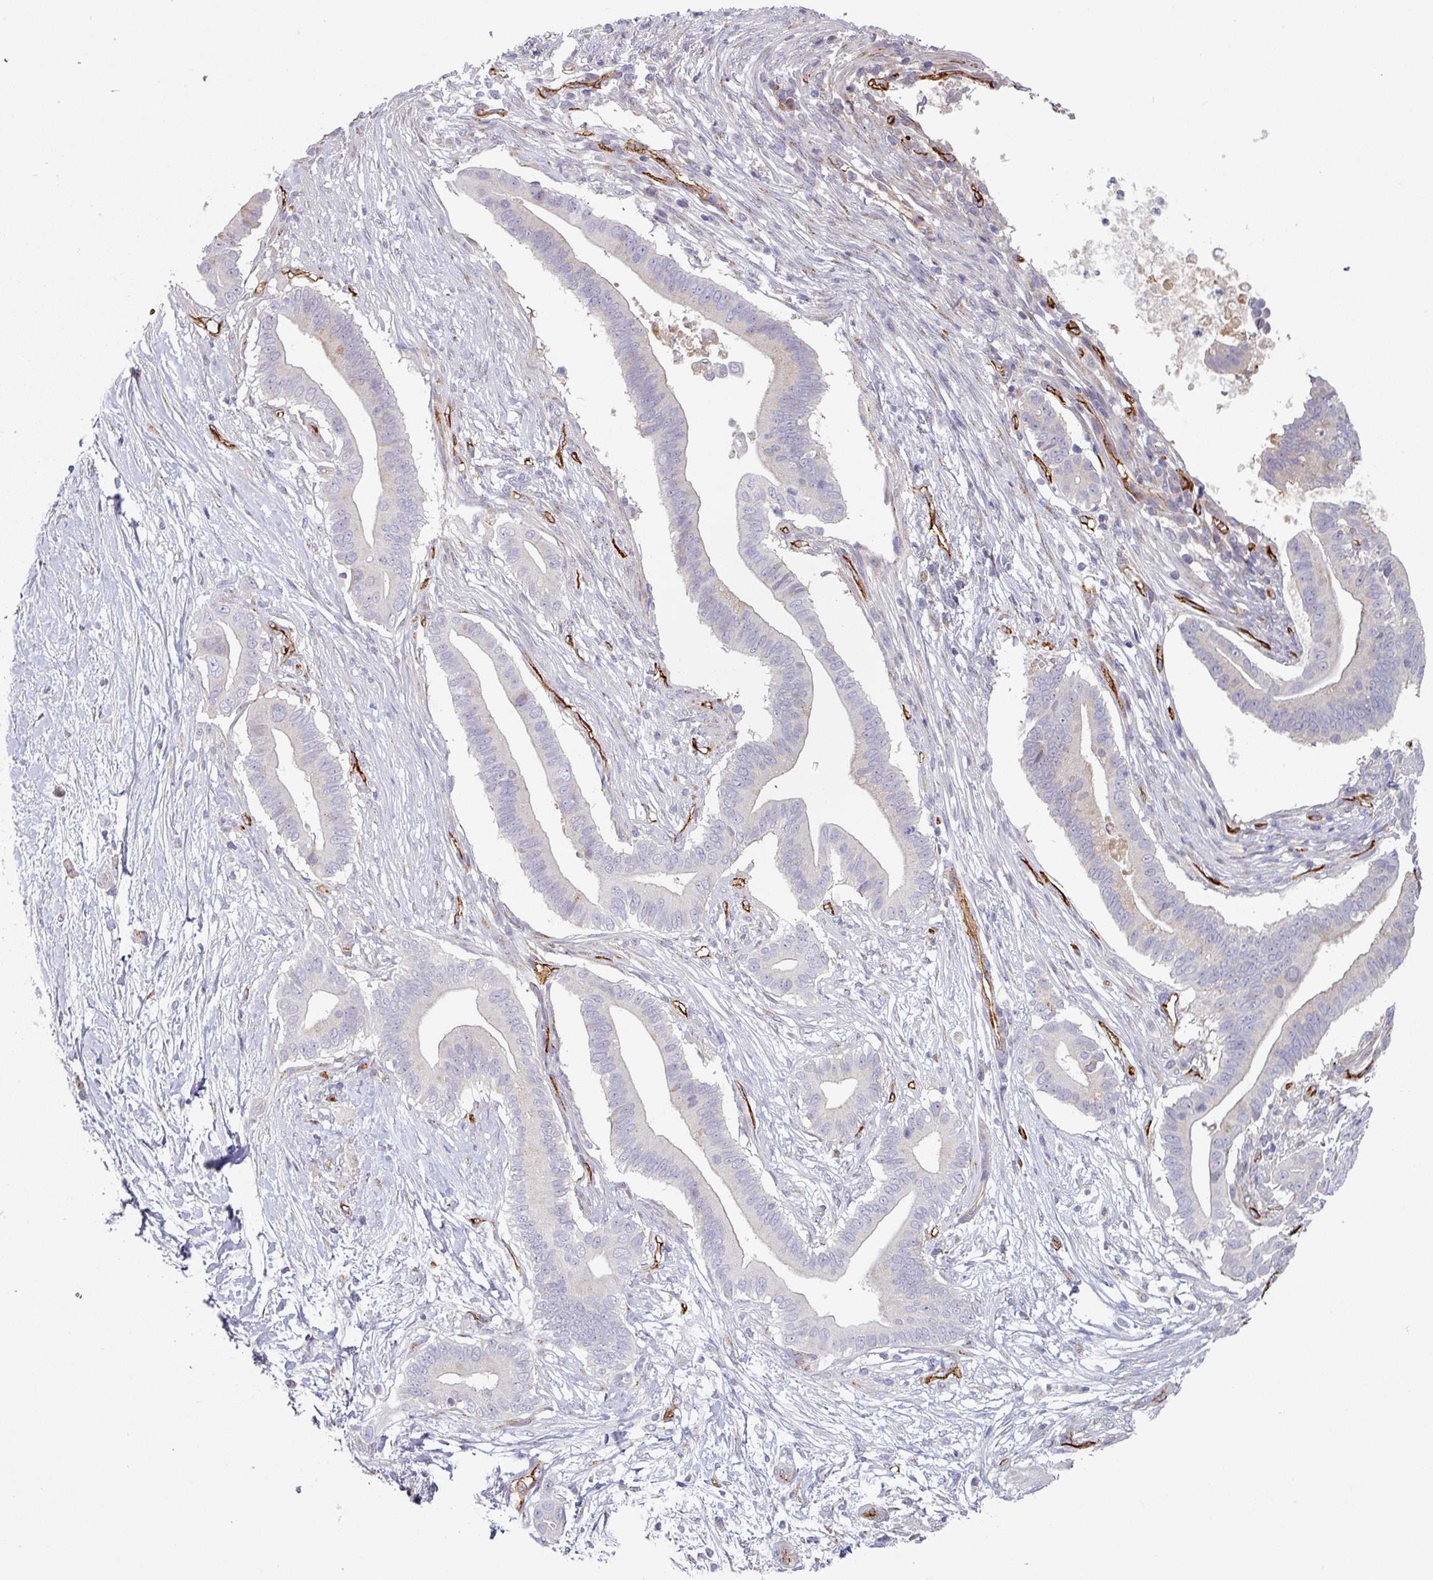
{"staining": {"intensity": "negative", "quantity": "none", "location": "none"}, "tissue": "pancreatic cancer", "cell_type": "Tumor cells", "image_type": "cancer", "snomed": [{"axis": "morphology", "description": "Adenocarcinoma, NOS"}, {"axis": "topography", "description": "Pancreas"}], "caption": "Tumor cells show no significant protein positivity in pancreatic adenocarcinoma. Nuclei are stained in blue.", "gene": "PRODH2", "patient": {"sex": "male", "age": 68}}